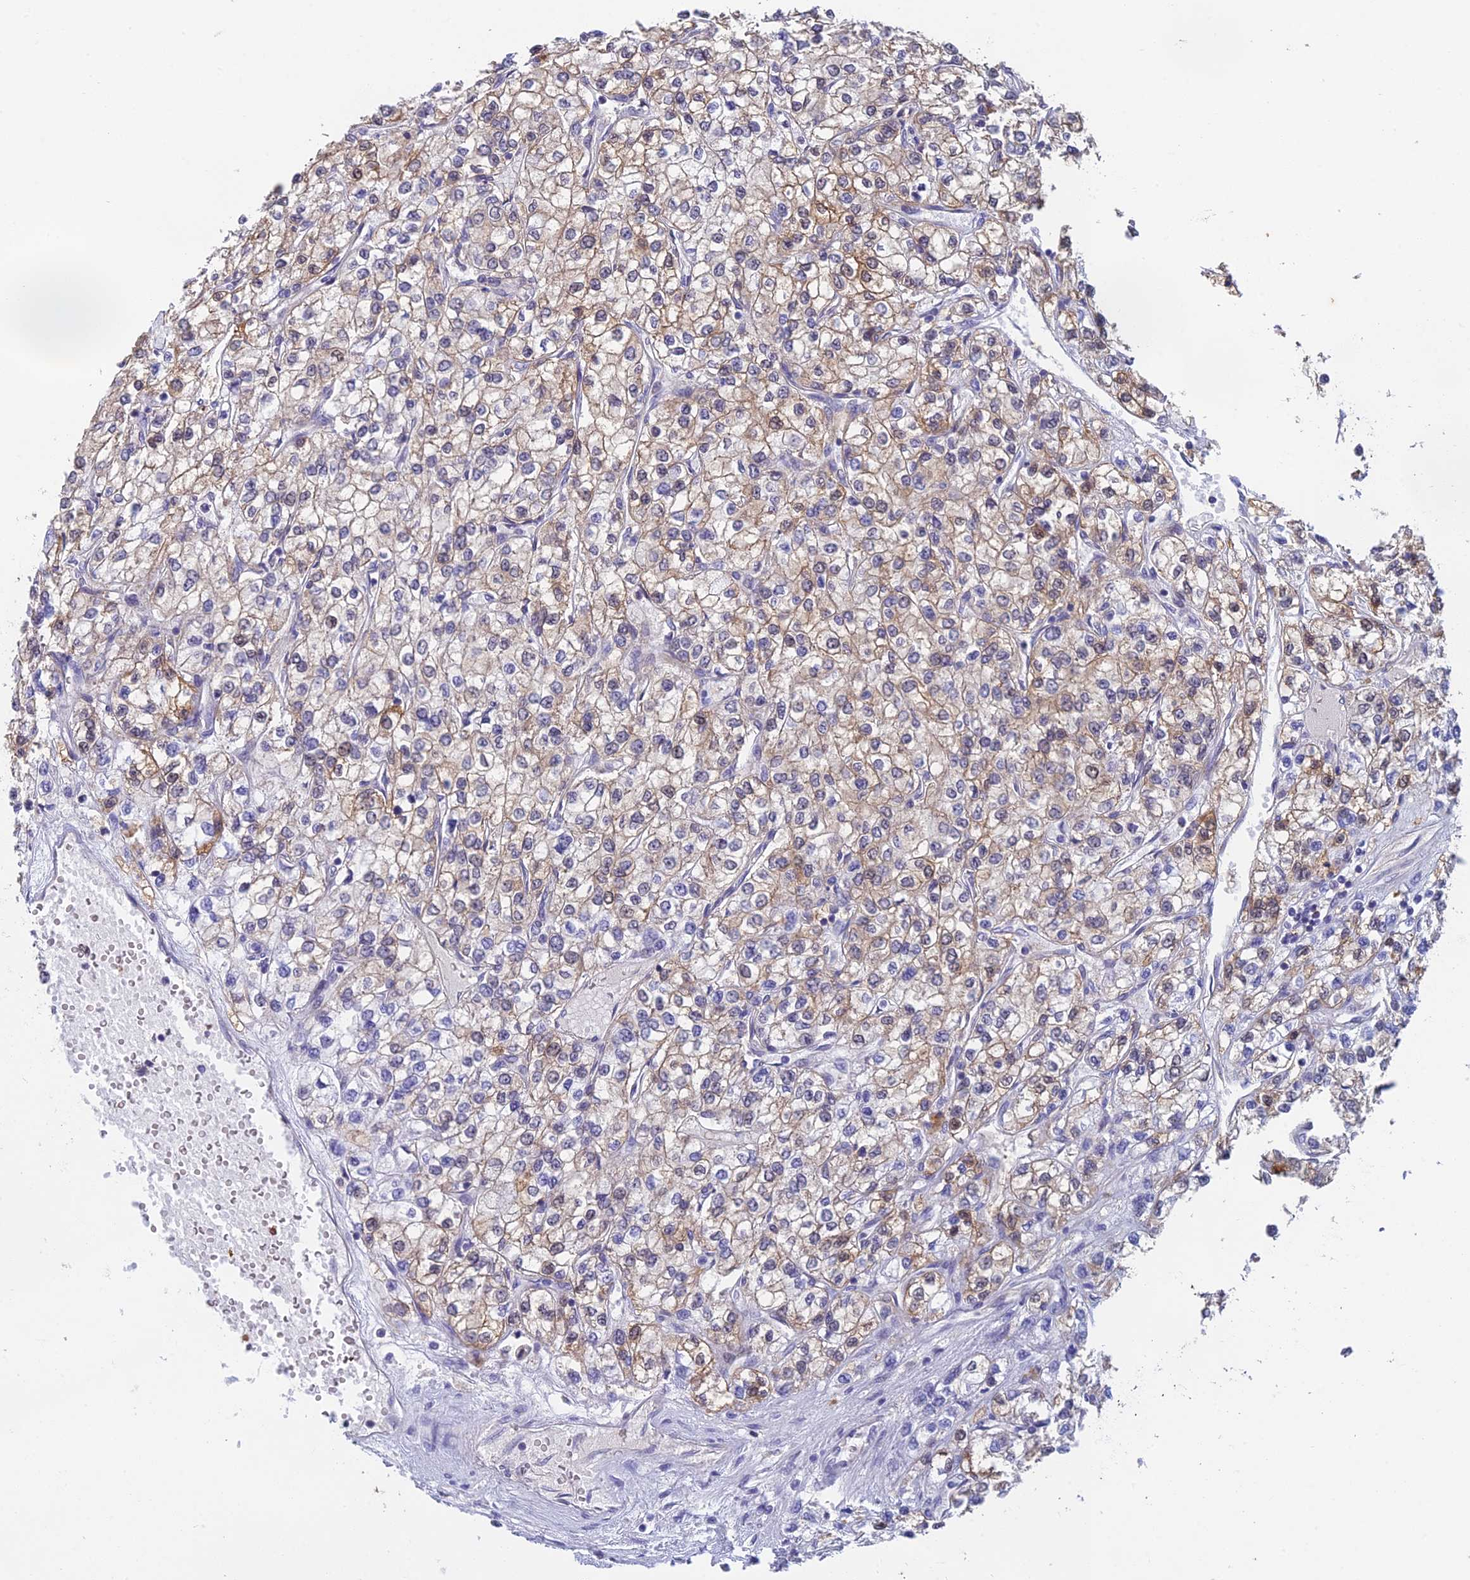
{"staining": {"intensity": "moderate", "quantity": "25%-75%", "location": "cytoplasmic/membranous"}, "tissue": "renal cancer", "cell_type": "Tumor cells", "image_type": "cancer", "snomed": [{"axis": "morphology", "description": "Adenocarcinoma, NOS"}, {"axis": "topography", "description": "Kidney"}], "caption": "The image shows immunohistochemical staining of renal cancer (adenocarcinoma). There is moderate cytoplasmic/membranous staining is appreciated in approximately 25%-75% of tumor cells. The staining is performed using DAB brown chromogen to label protein expression. The nuclei are counter-stained blue using hematoxylin.", "gene": "MRPL17", "patient": {"sex": "male", "age": 80}}